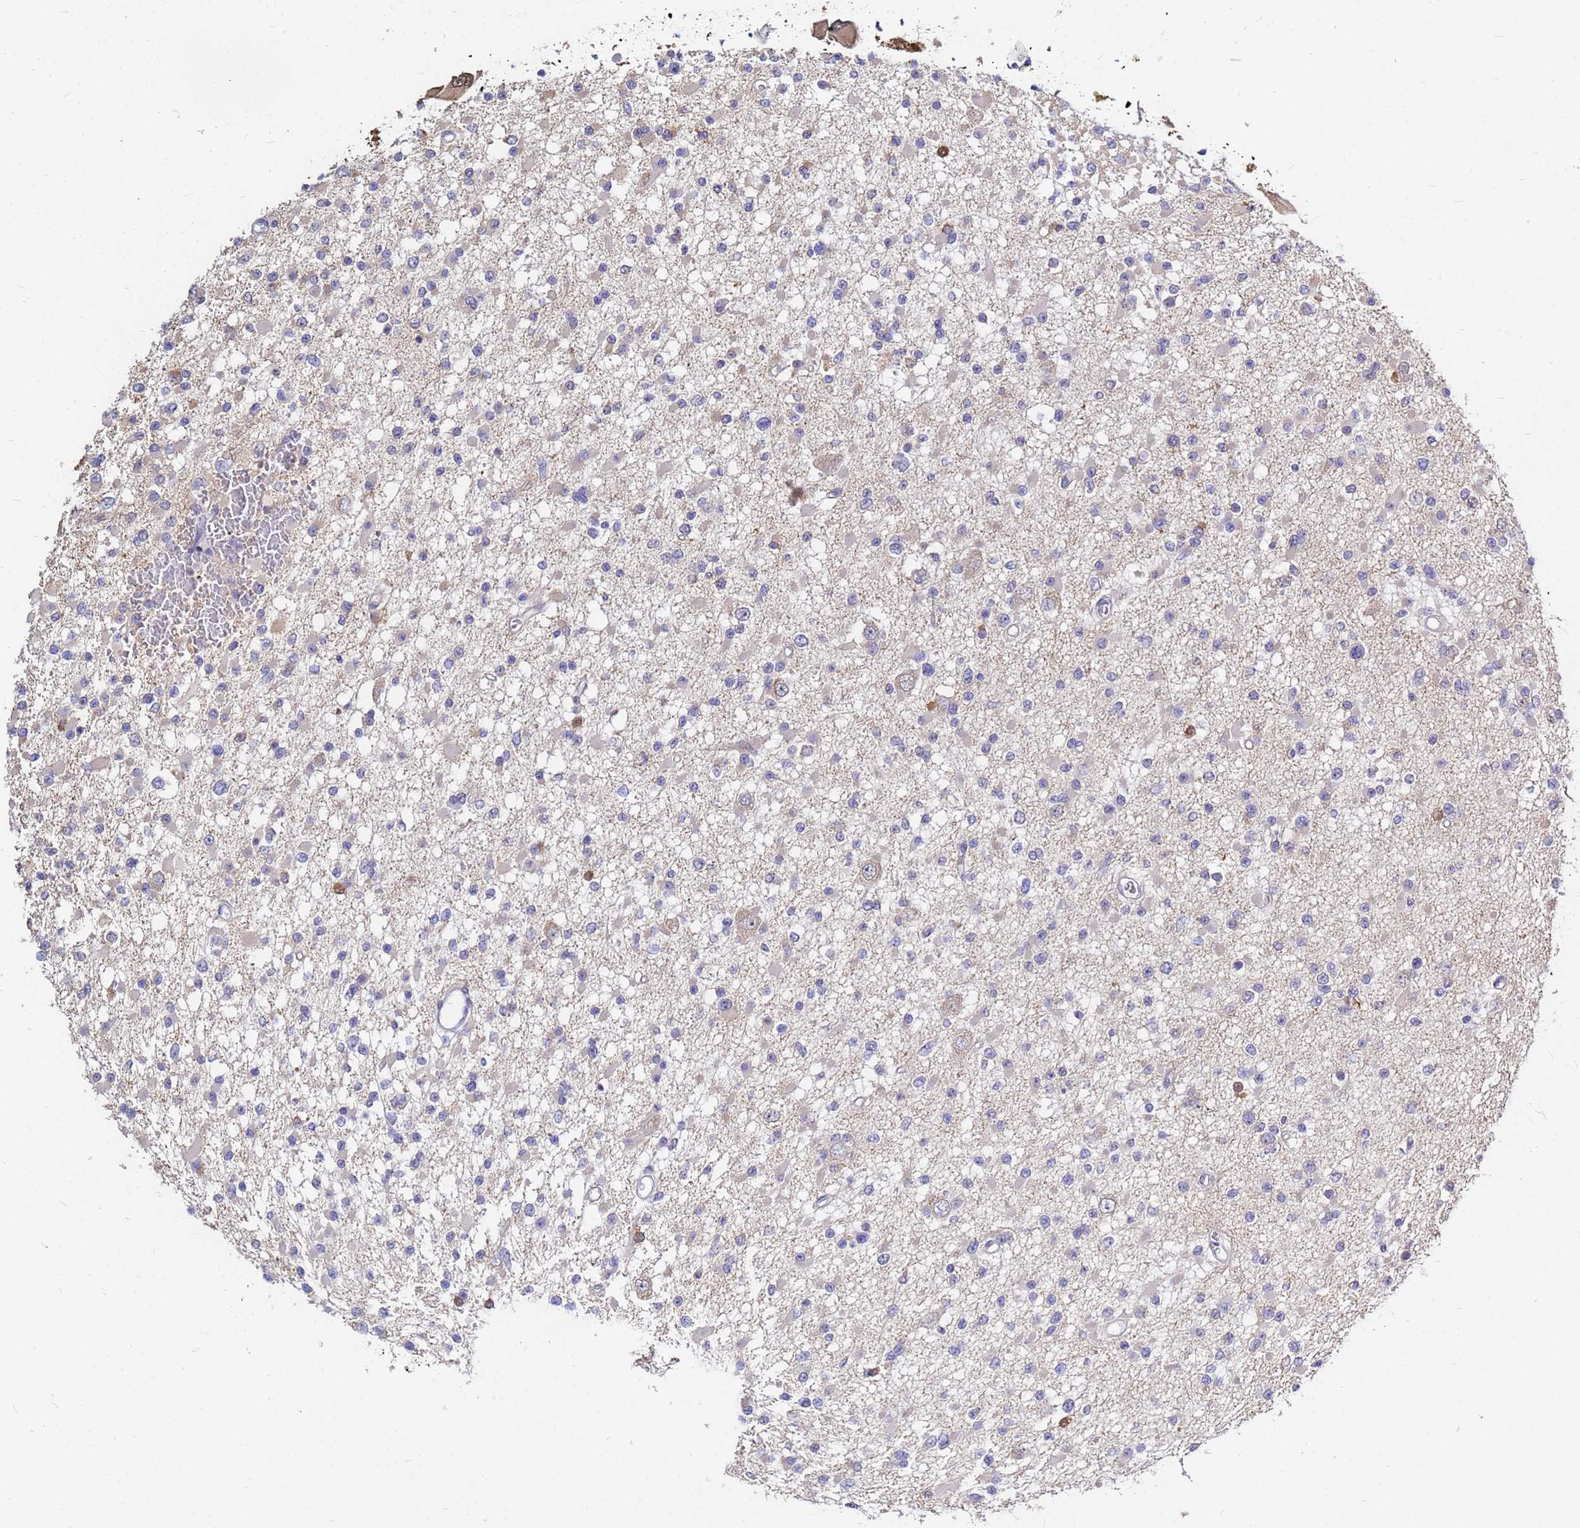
{"staining": {"intensity": "negative", "quantity": "none", "location": "none"}, "tissue": "glioma", "cell_type": "Tumor cells", "image_type": "cancer", "snomed": [{"axis": "morphology", "description": "Glioma, malignant, Low grade"}, {"axis": "topography", "description": "Brain"}], "caption": "DAB immunohistochemical staining of human glioma exhibits no significant positivity in tumor cells. (DAB (3,3'-diaminobenzidine) immunohistochemistry visualized using brightfield microscopy, high magnification).", "gene": "MOB2", "patient": {"sex": "female", "age": 22}}